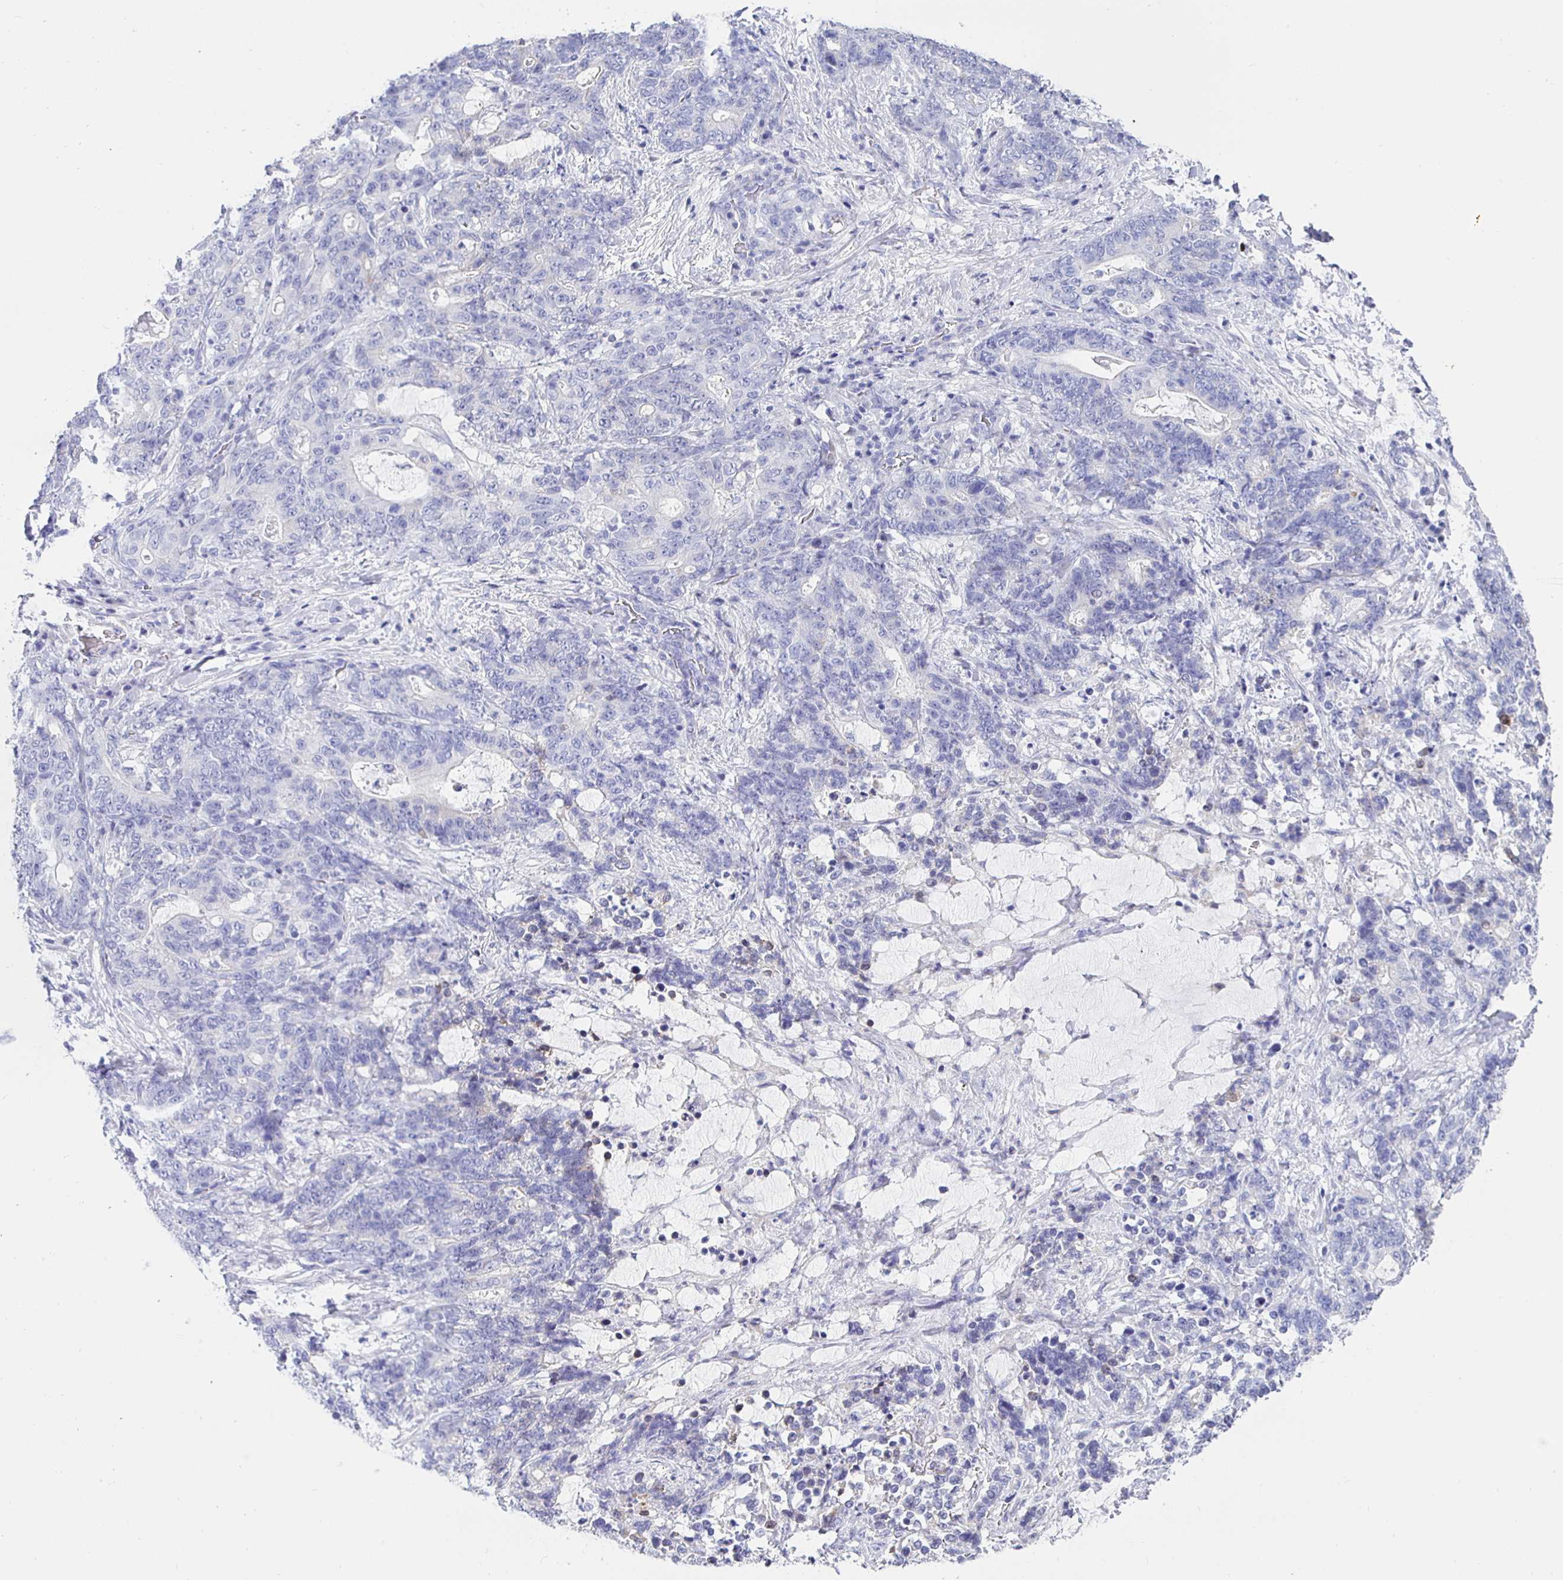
{"staining": {"intensity": "negative", "quantity": "none", "location": "none"}, "tissue": "stomach cancer", "cell_type": "Tumor cells", "image_type": "cancer", "snomed": [{"axis": "morphology", "description": "Normal tissue, NOS"}, {"axis": "morphology", "description": "Adenocarcinoma, NOS"}, {"axis": "topography", "description": "Stomach"}], "caption": "Human stomach cancer (adenocarcinoma) stained for a protein using immunohistochemistry demonstrates no staining in tumor cells.", "gene": "HSPA4L", "patient": {"sex": "female", "age": 64}}